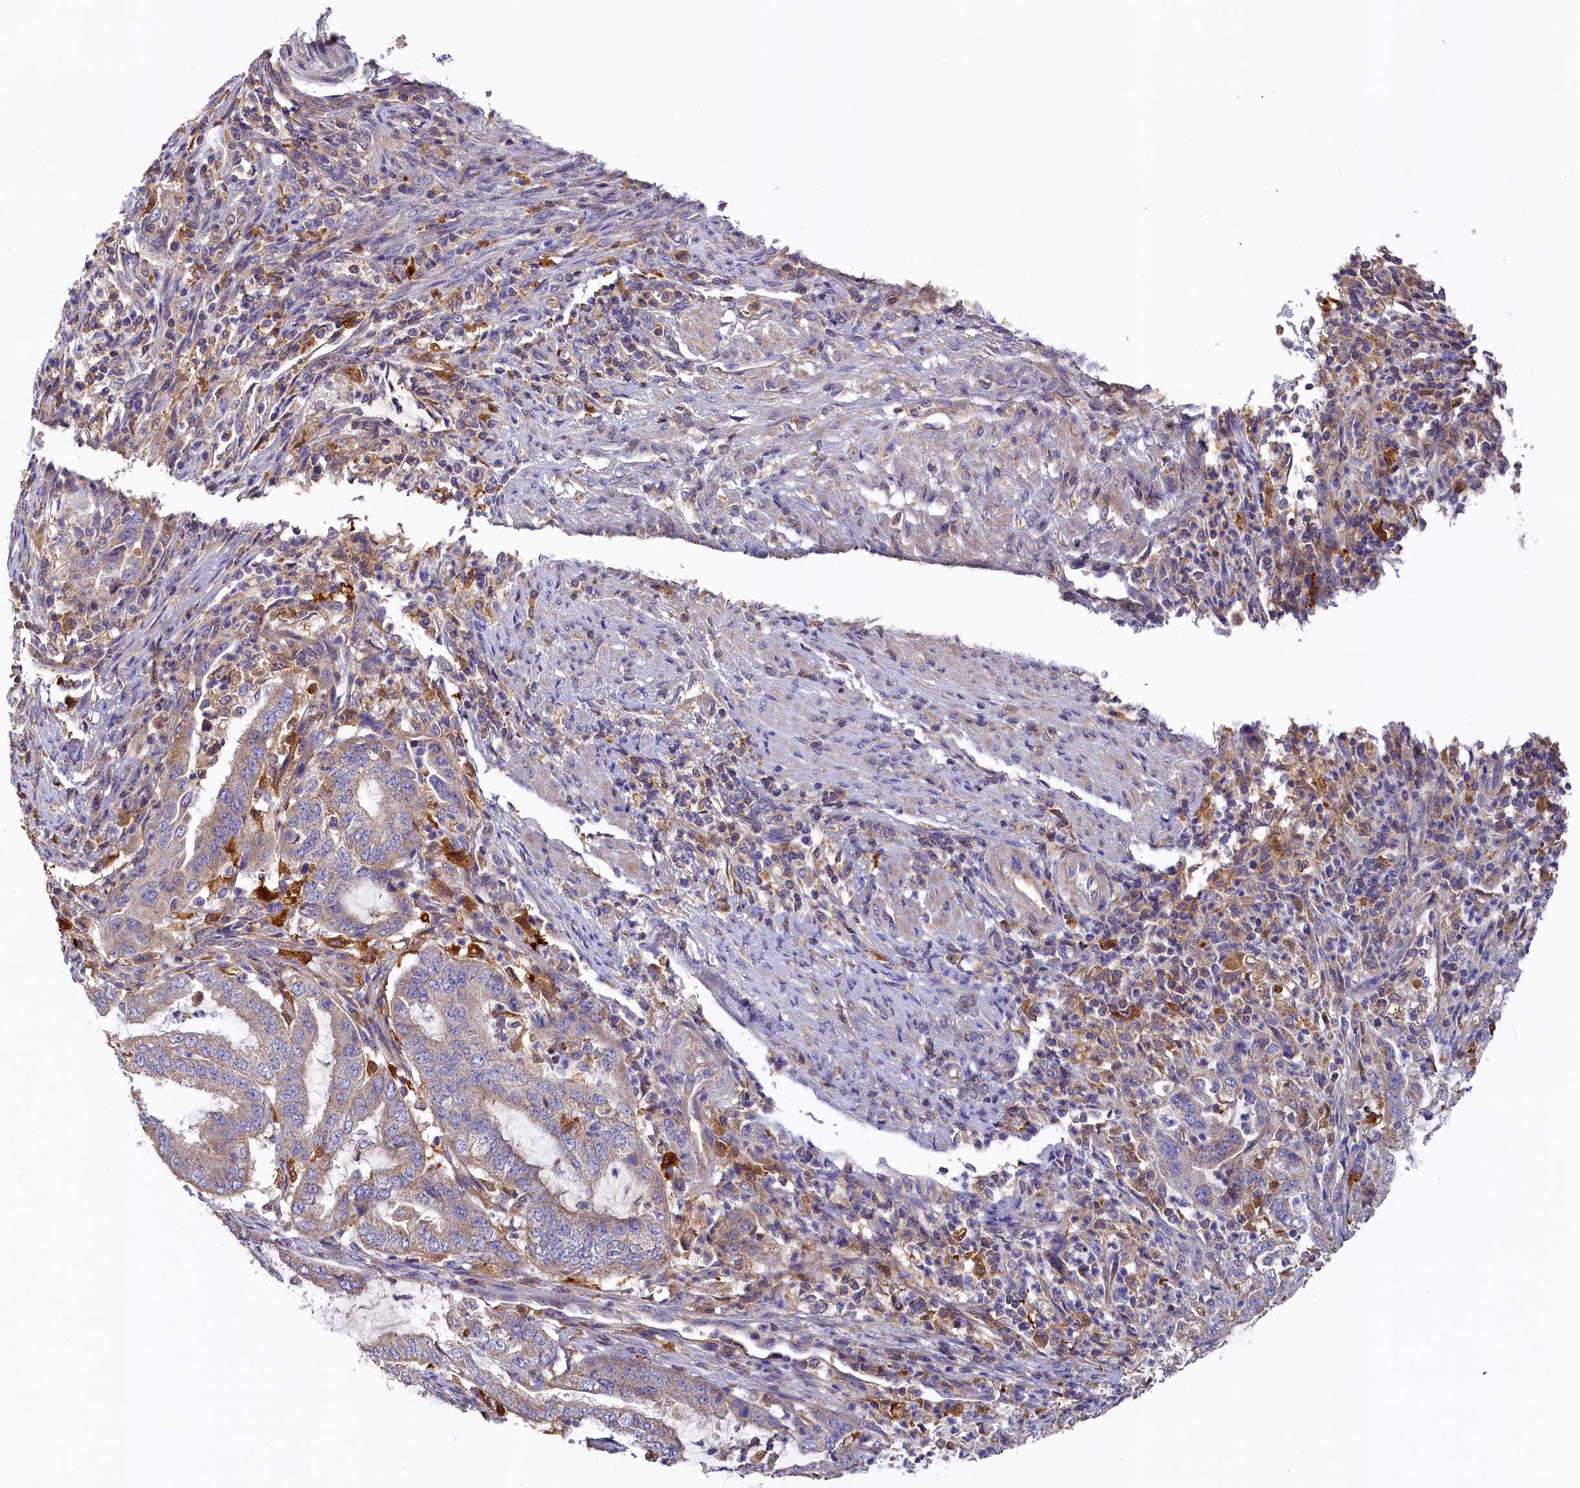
{"staining": {"intensity": "weak", "quantity": "<25%", "location": "cytoplasmic/membranous"}, "tissue": "endometrial cancer", "cell_type": "Tumor cells", "image_type": "cancer", "snomed": [{"axis": "morphology", "description": "Adenocarcinoma, NOS"}, {"axis": "topography", "description": "Endometrium"}], "caption": "The micrograph shows no significant staining in tumor cells of endometrial cancer (adenocarcinoma).", "gene": "SEC31B", "patient": {"sex": "female", "age": 51}}